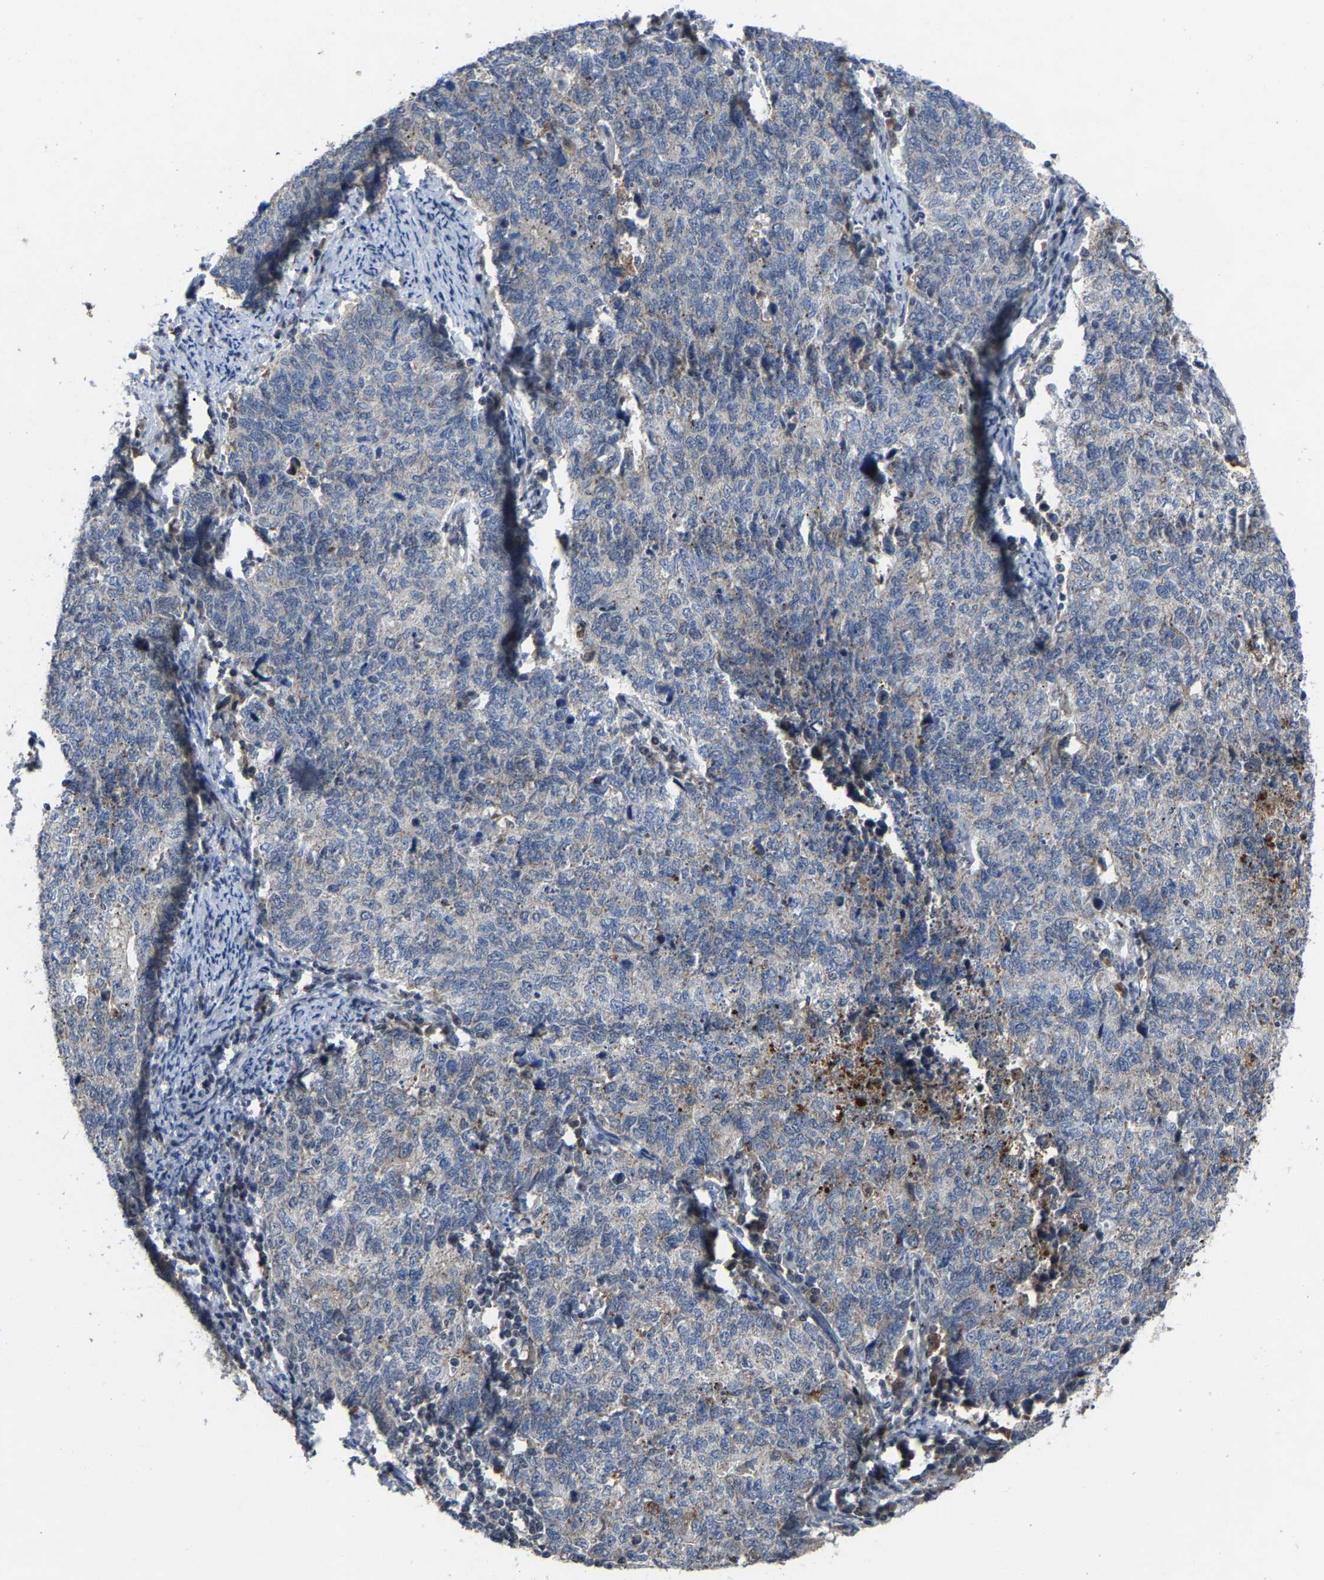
{"staining": {"intensity": "negative", "quantity": "none", "location": "none"}, "tissue": "cervical cancer", "cell_type": "Tumor cells", "image_type": "cancer", "snomed": [{"axis": "morphology", "description": "Squamous cell carcinoma, NOS"}, {"axis": "topography", "description": "Cervix"}], "caption": "High power microscopy photomicrograph of an immunohistochemistry (IHC) photomicrograph of cervical cancer, revealing no significant positivity in tumor cells.", "gene": "LSM8", "patient": {"sex": "female", "age": 63}}